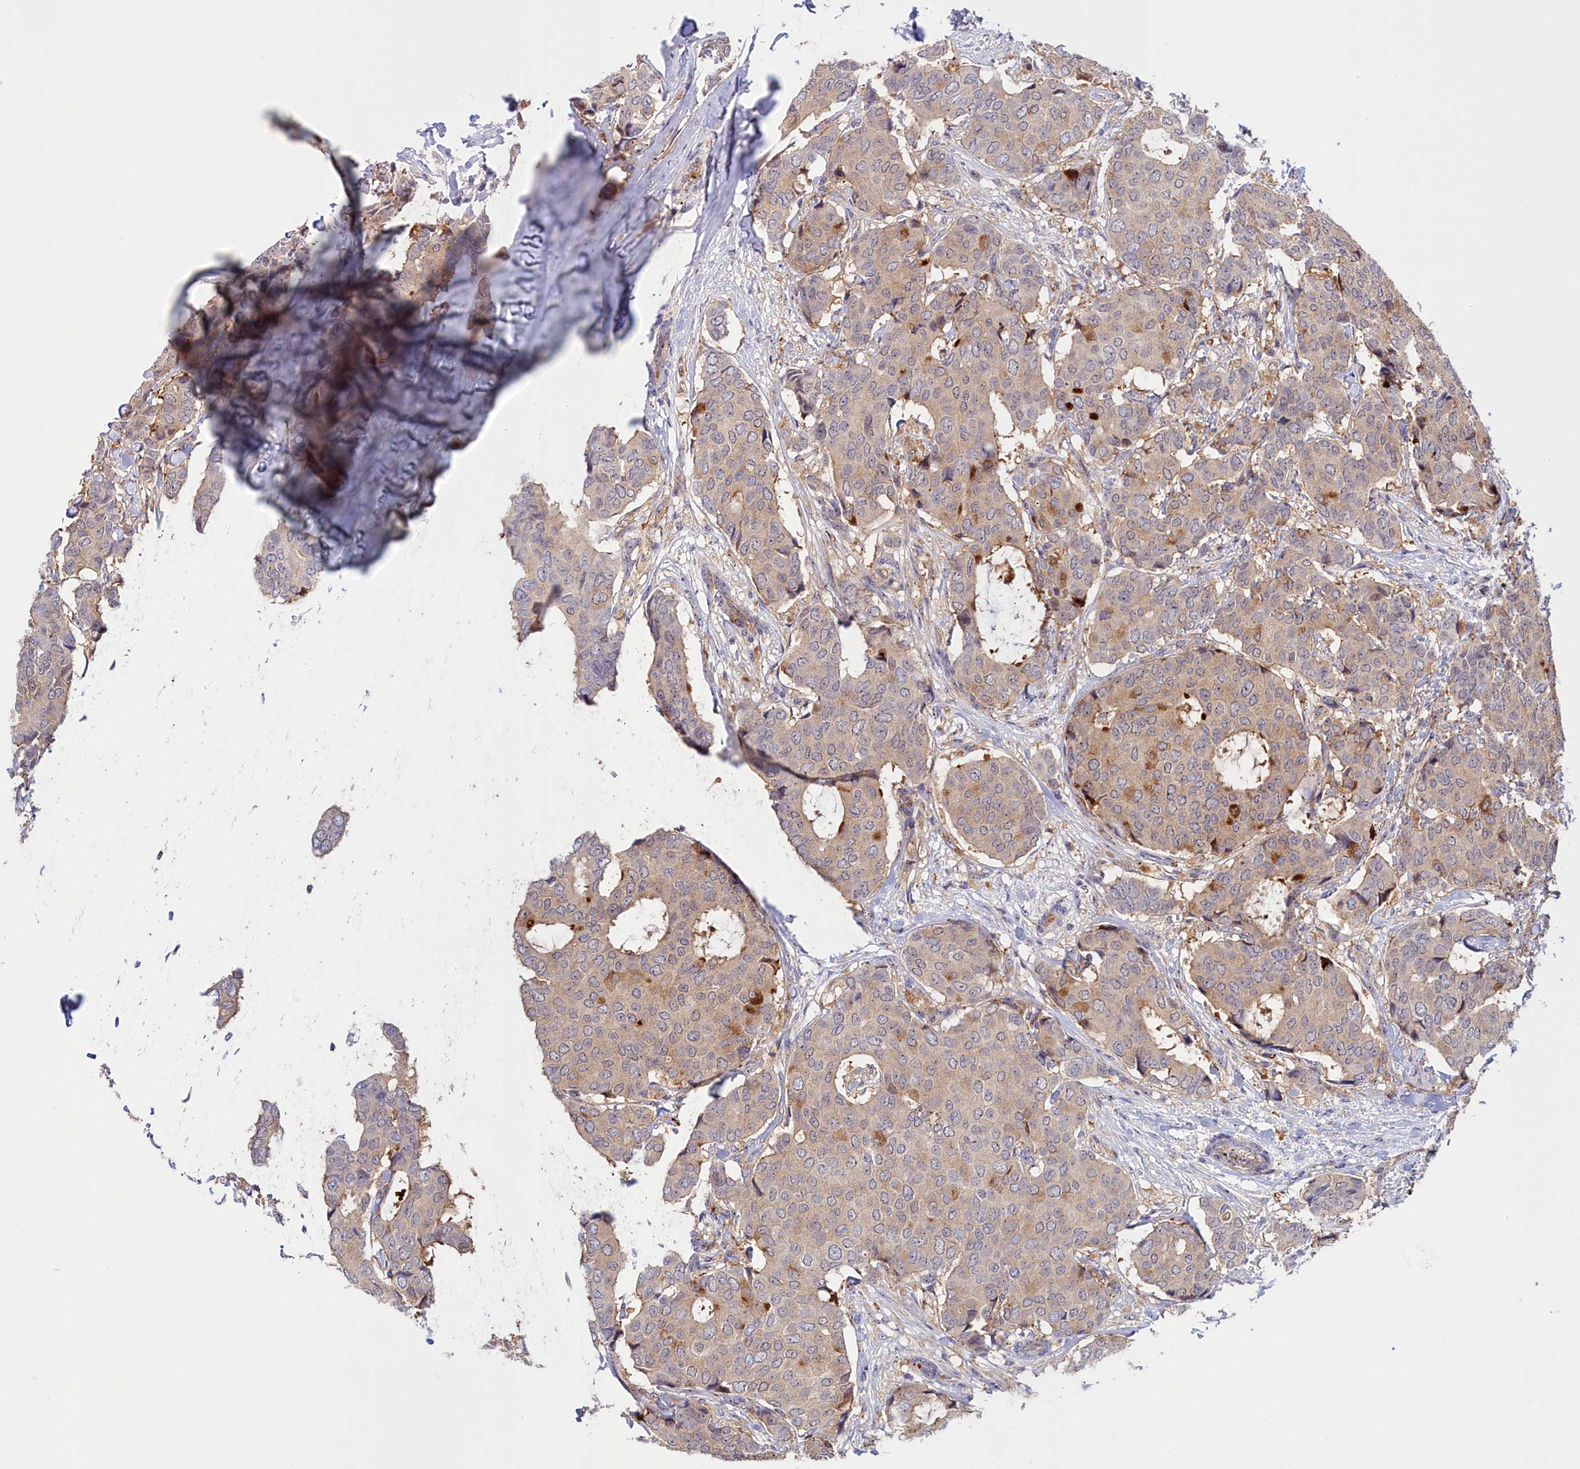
{"staining": {"intensity": "strong", "quantity": "<25%", "location": "cytoplasmic/membranous"}, "tissue": "breast cancer", "cell_type": "Tumor cells", "image_type": "cancer", "snomed": [{"axis": "morphology", "description": "Duct carcinoma"}, {"axis": "topography", "description": "Breast"}], "caption": "Intraductal carcinoma (breast) was stained to show a protein in brown. There is medium levels of strong cytoplasmic/membranous expression in approximately <25% of tumor cells.", "gene": "NEURL4", "patient": {"sex": "female", "age": 75}}